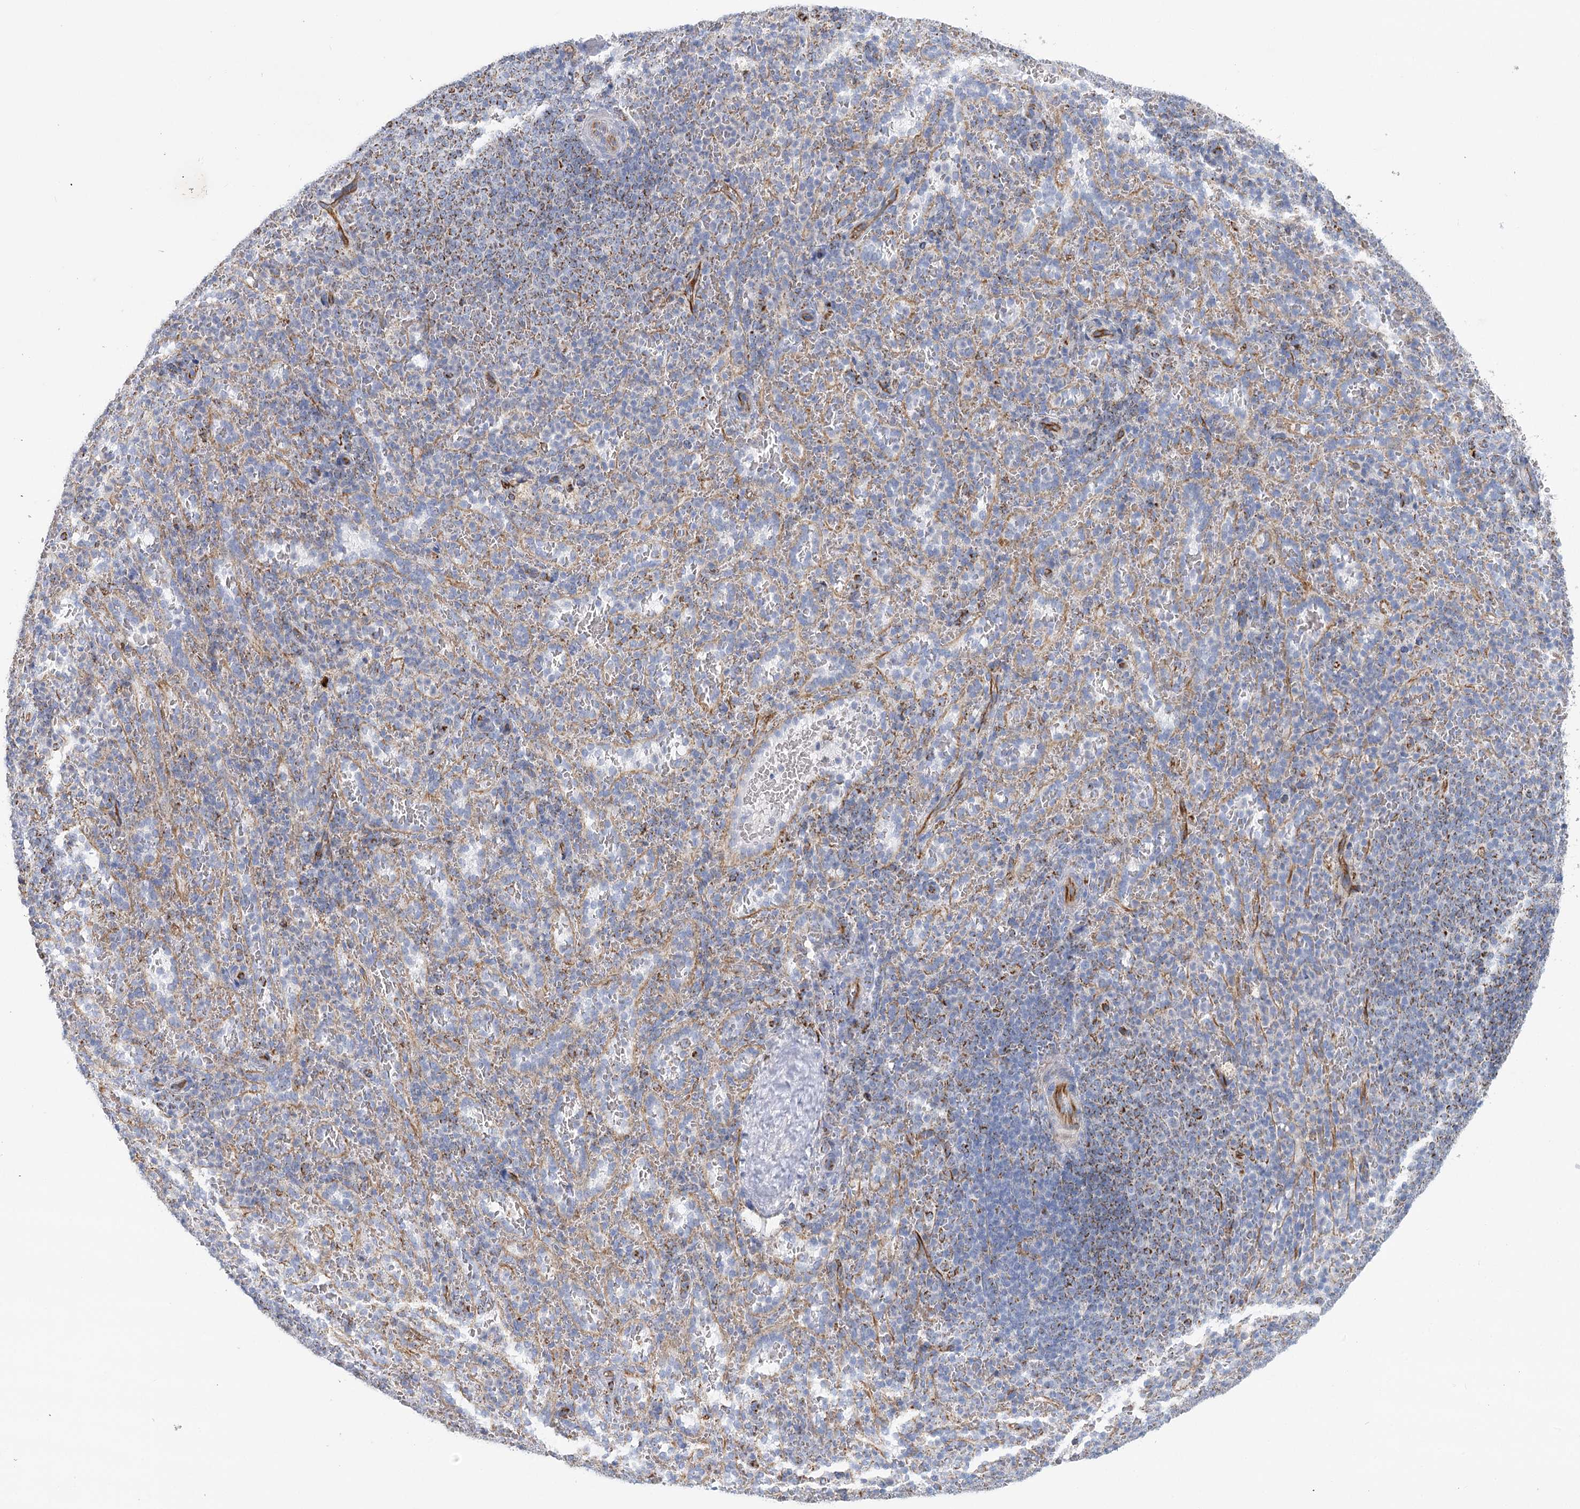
{"staining": {"intensity": "negative", "quantity": "none", "location": "none"}, "tissue": "spleen", "cell_type": "Cells in red pulp", "image_type": "normal", "snomed": [{"axis": "morphology", "description": "Normal tissue, NOS"}, {"axis": "topography", "description": "Spleen"}], "caption": "Immunohistochemistry (IHC) micrograph of benign human spleen stained for a protein (brown), which demonstrates no expression in cells in red pulp. The staining was performed using DAB (3,3'-diaminobenzidine) to visualize the protein expression in brown, while the nuclei were stained in blue with hematoxylin (Magnification: 20x).", "gene": "DHTKD1", "patient": {"sex": "female", "age": 21}}